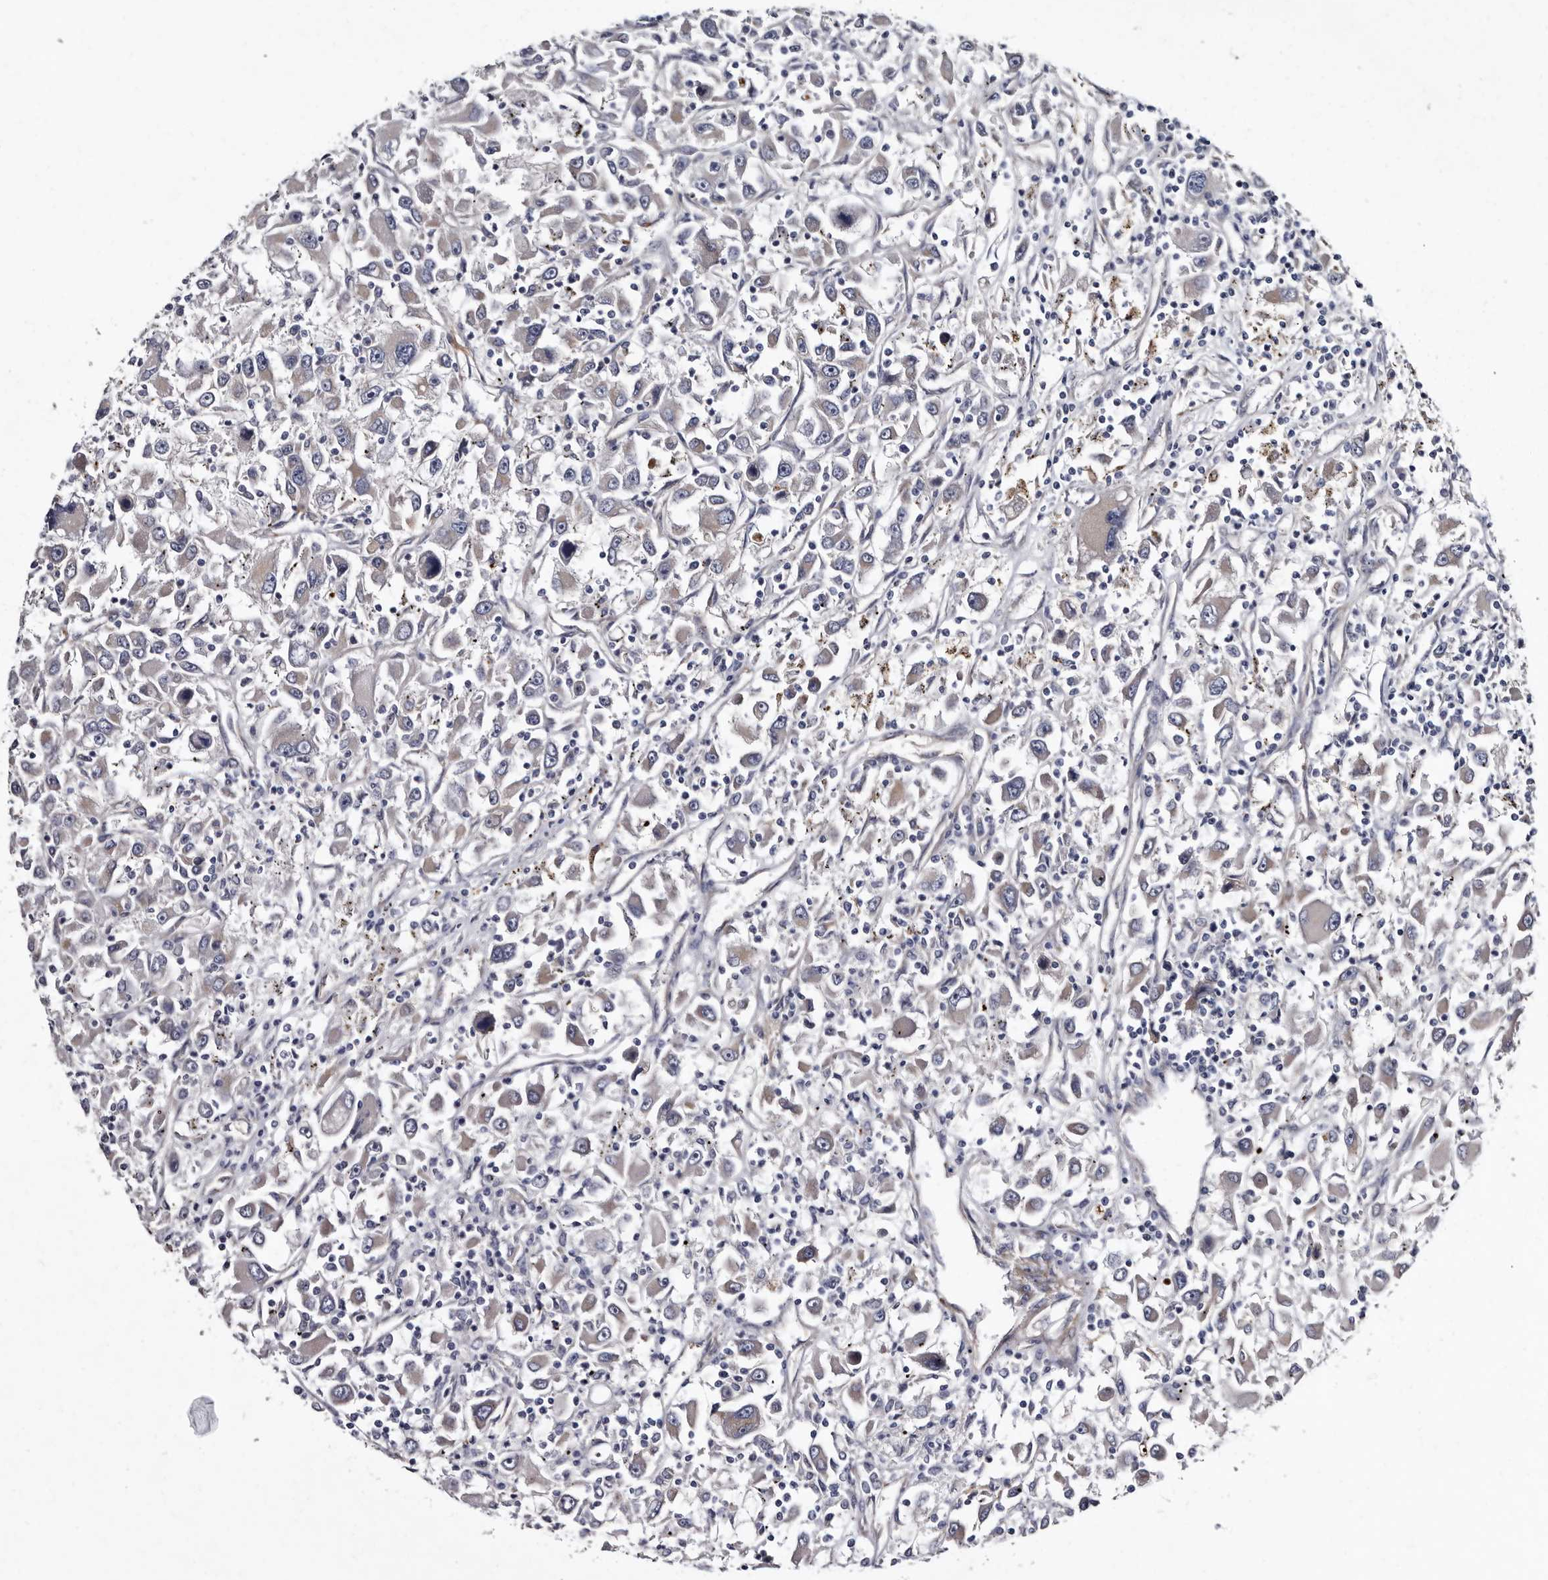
{"staining": {"intensity": "negative", "quantity": "none", "location": "none"}, "tissue": "renal cancer", "cell_type": "Tumor cells", "image_type": "cancer", "snomed": [{"axis": "morphology", "description": "Adenocarcinoma, NOS"}, {"axis": "topography", "description": "Kidney"}], "caption": "A histopathology image of human renal cancer (adenocarcinoma) is negative for staining in tumor cells.", "gene": "IARS1", "patient": {"sex": "female", "age": 52}}